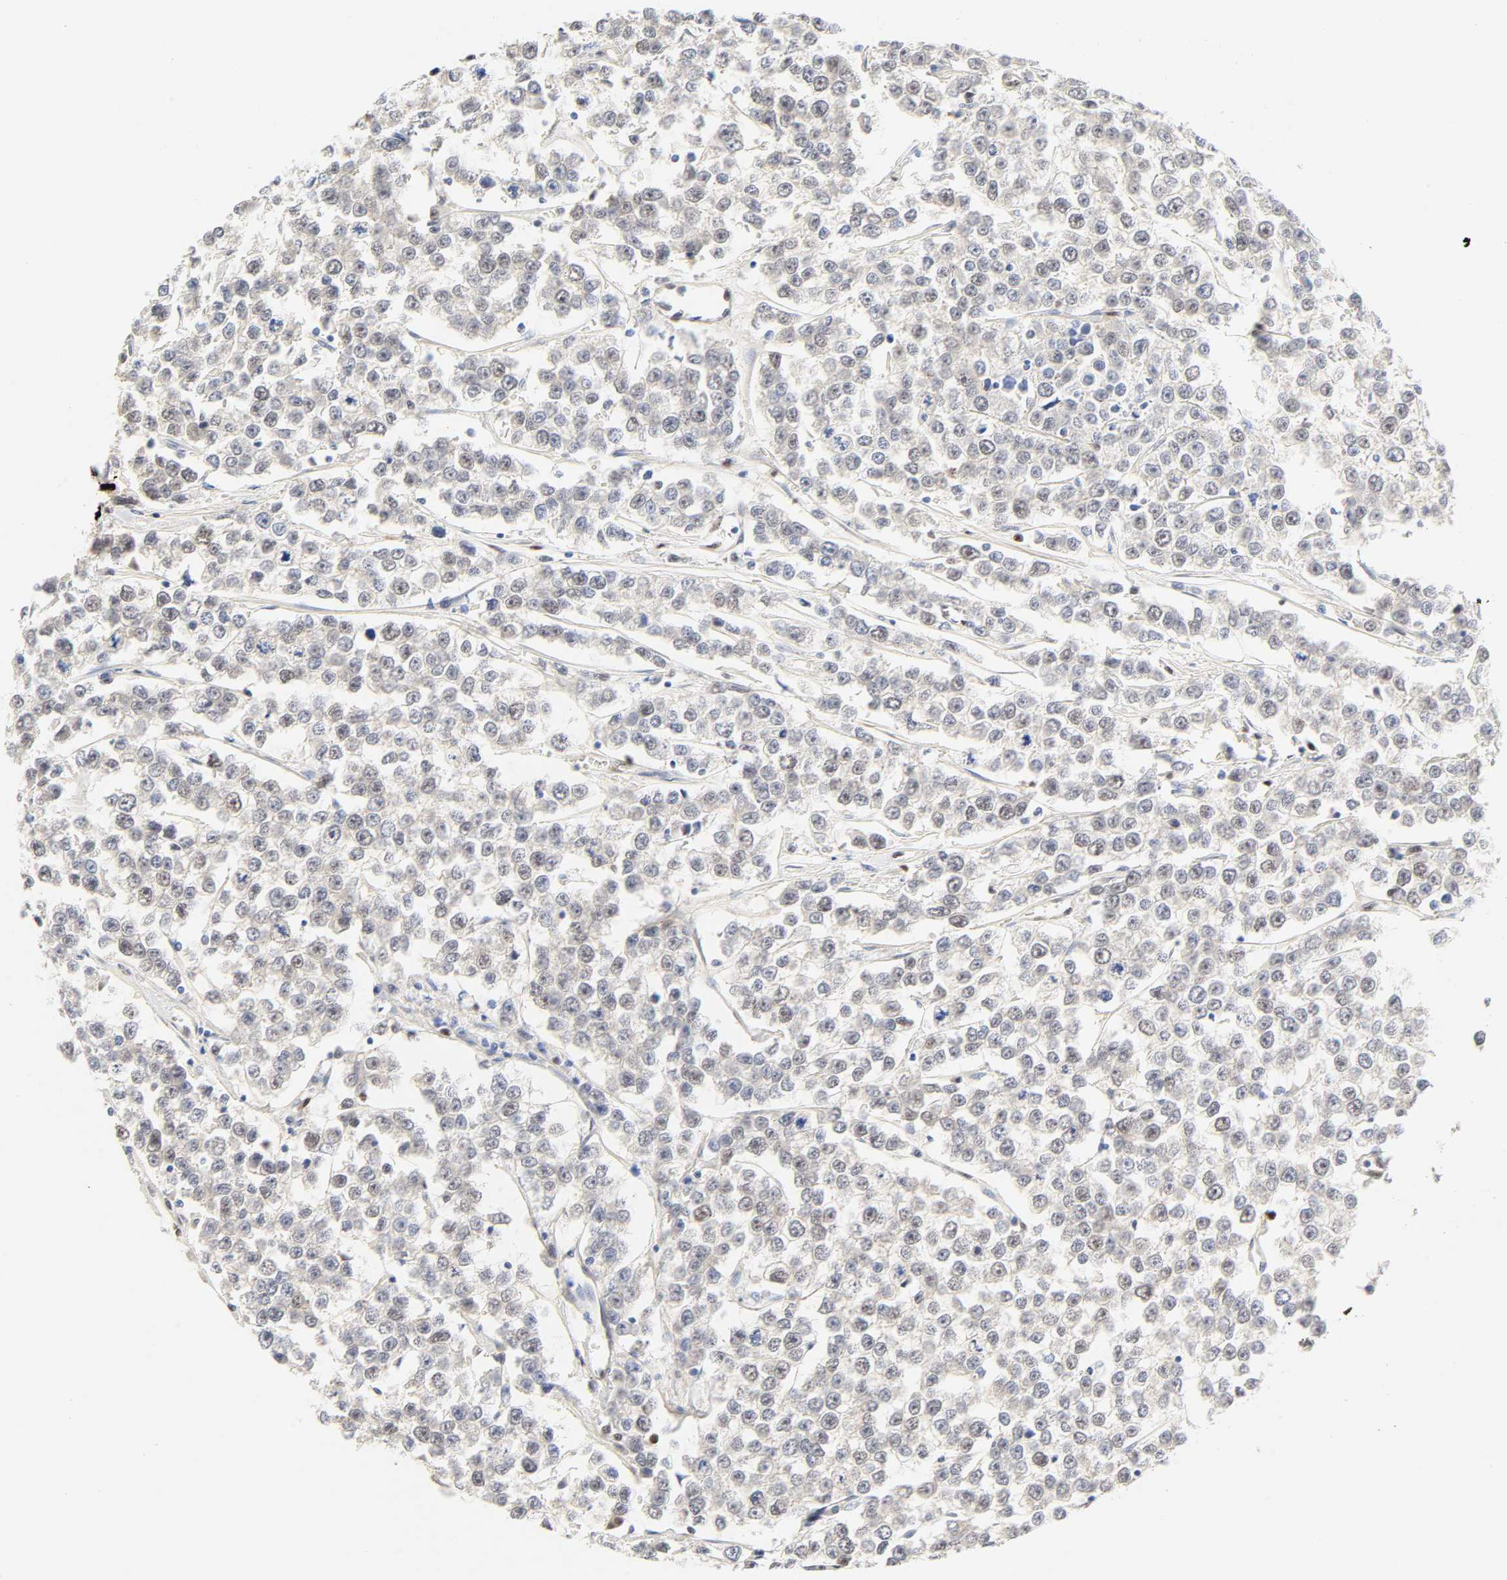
{"staining": {"intensity": "negative", "quantity": "none", "location": "none"}, "tissue": "testis cancer", "cell_type": "Tumor cells", "image_type": "cancer", "snomed": [{"axis": "morphology", "description": "Seminoma, NOS"}, {"axis": "morphology", "description": "Carcinoma, Embryonal, NOS"}, {"axis": "topography", "description": "Testis"}], "caption": "Tumor cells are negative for protein expression in human testis seminoma.", "gene": "BORCS8-MEF2B", "patient": {"sex": "male", "age": 52}}